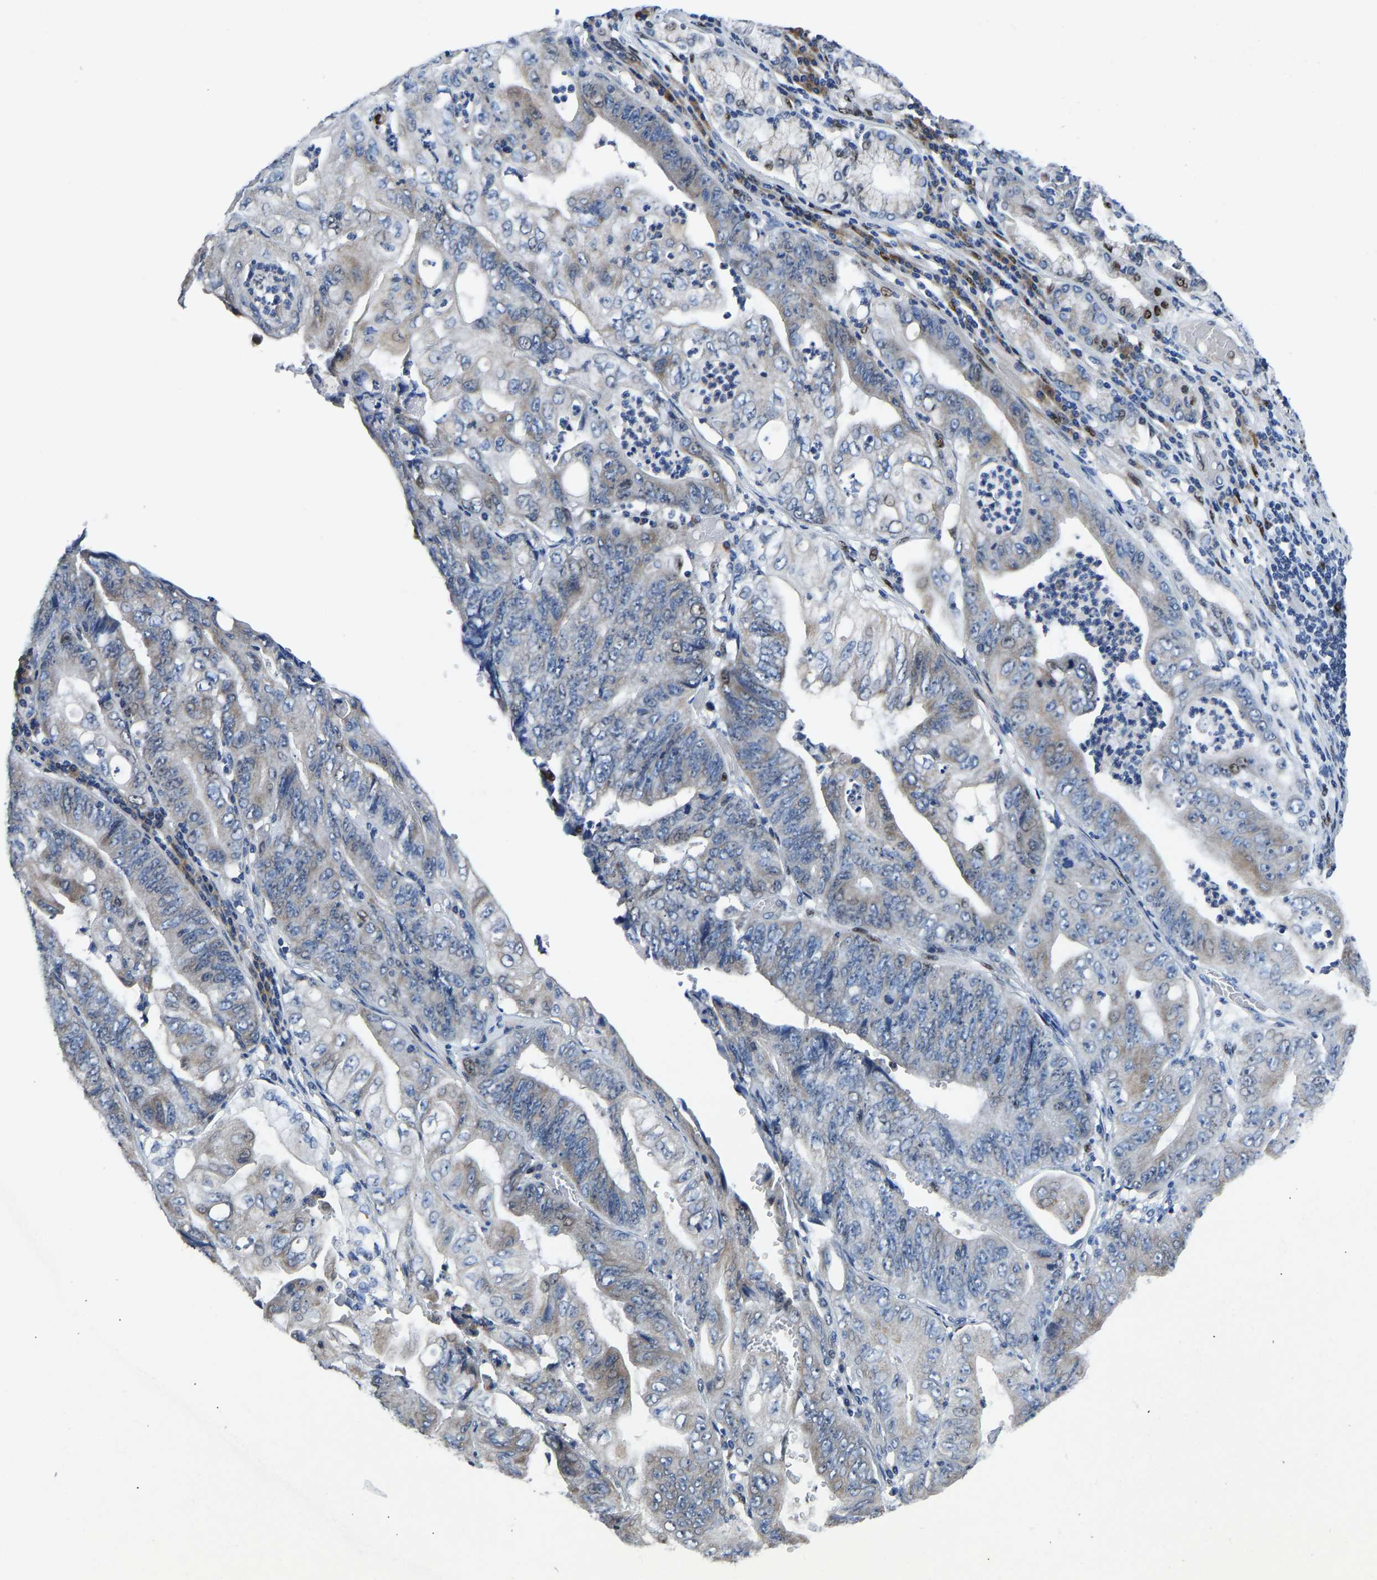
{"staining": {"intensity": "negative", "quantity": "none", "location": "none"}, "tissue": "stomach cancer", "cell_type": "Tumor cells", "image_type": "cancer", "snomed": [{"axis": "morphology", "description": "Adenocarcinoma, NOS"}, {"axis": "topography", "description": "Stomach"}], "caption": "Immunohistochemistry (IHC) of human stomach cancer (adenocarcinoma) shows no staining in tumor cells.", "gene": "EGR1", "patient": {"sex": "female", "age": 73}}